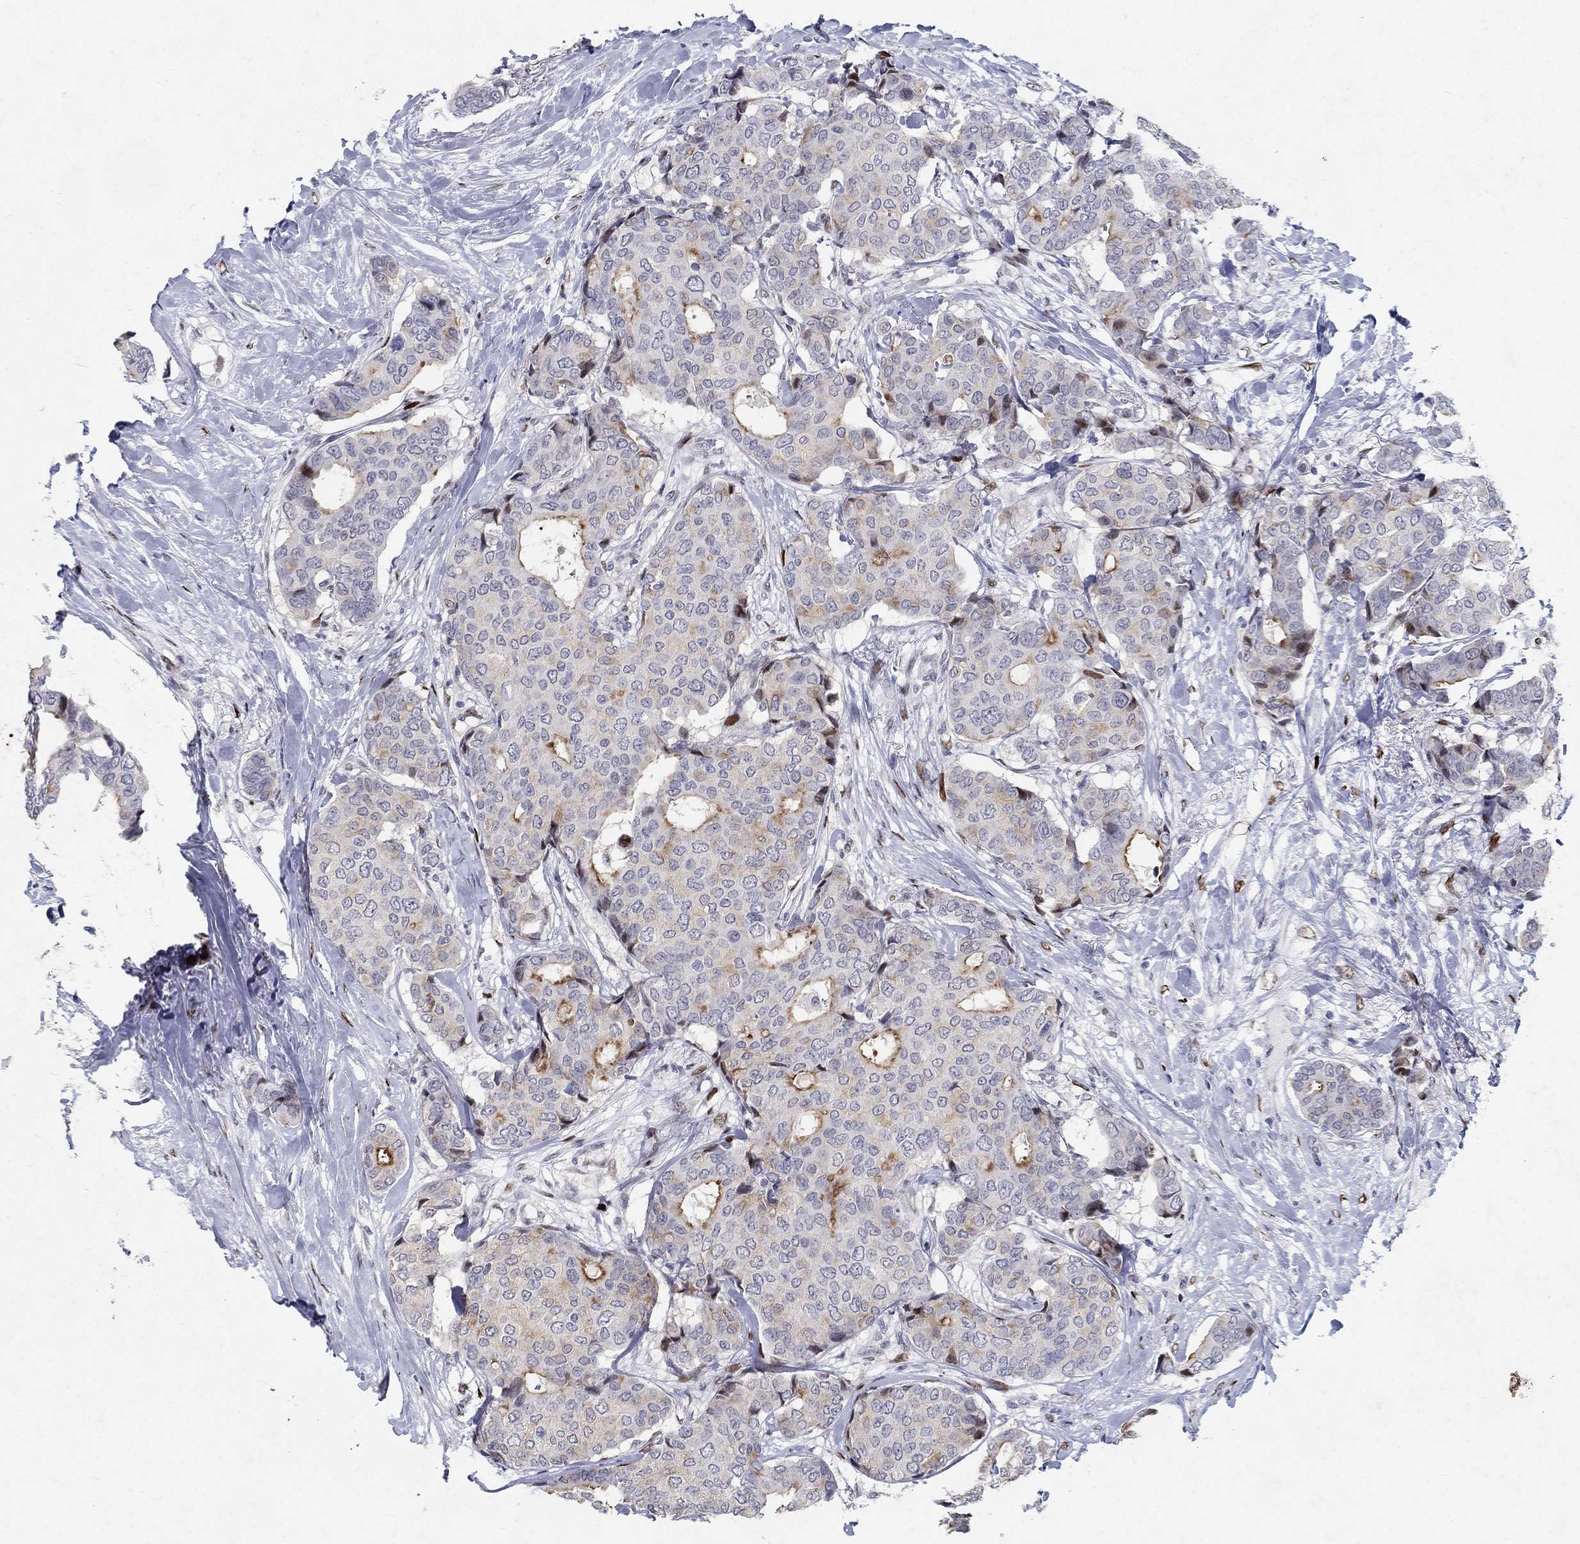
{"staining": {"intensity": "moderate", "quantity": "25%-75%", "location": "cytoplasmic/membranous"}, "tissue": "breast cancer", "cell_type": "Tumor cells", "image_type": "cancer", "snomed": [{"axis": "morphology", "description": "Duct carcinoma"}, {"axis": "topography", "description": "Breast"}], "caption": "About 25%-75% of tumor cells in breast cancer (intraductal carcinoma) show moderate cytoplasmic/membranous protein positivity as visualized by brown immunohistochemical staining.", "gene": "RAPGEF5", "patient": {"sex": "female", "age": 75}}